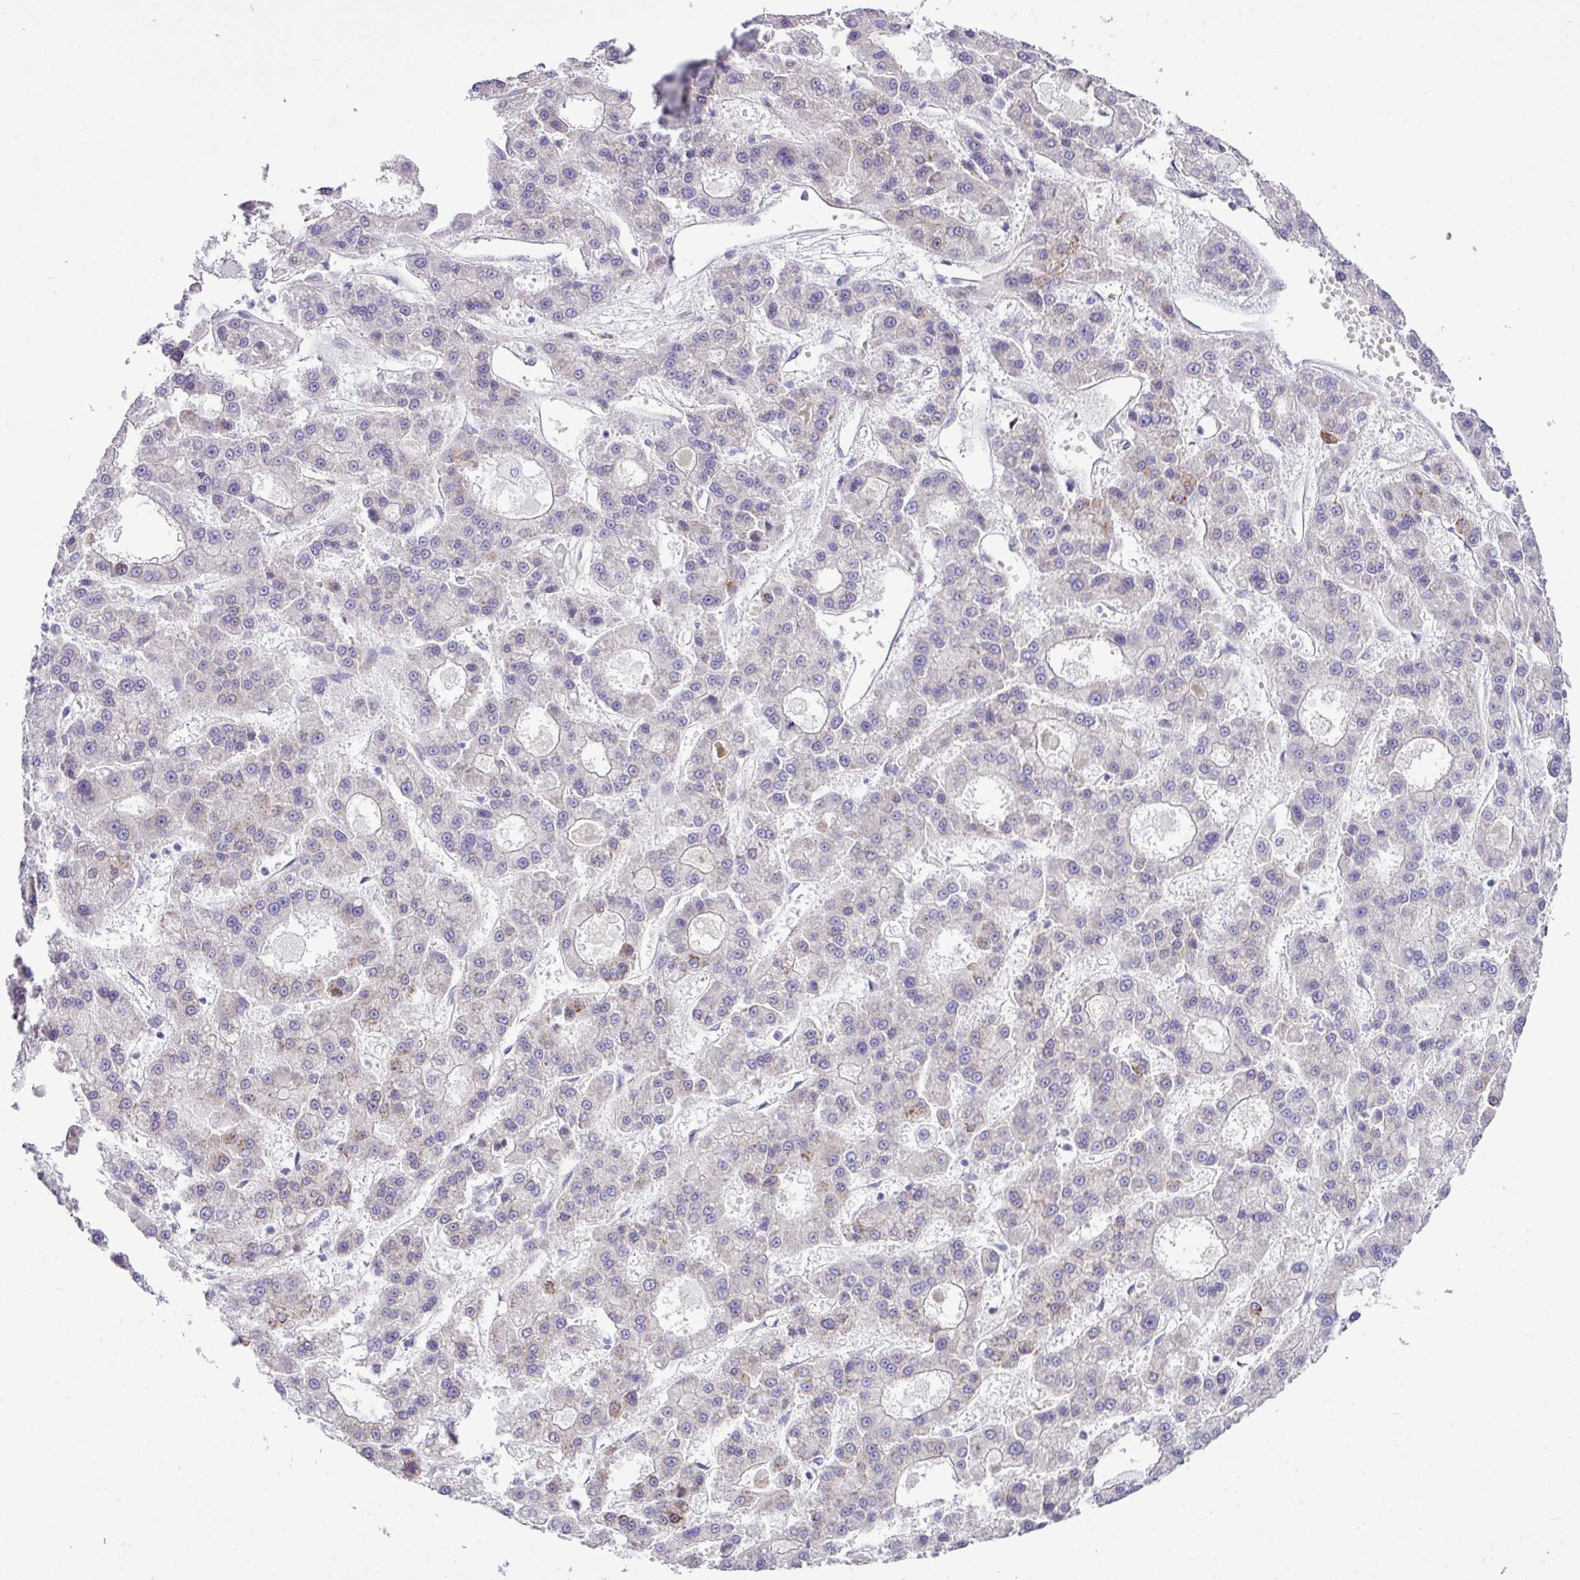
{"staining": {"intensity": "weak", "quantity": "<25%", "location": "cytoplasmic/membranous"}, "tissue": "liver cancer", "cell_type": "Tumor cells", "image_type": "cancer", "snomed": [{"axis": "morphology", "description": "Carcinoma, Hepatocellular, NOS"}, {"axis": "topography", "description": "Liver"}], "caption": "Immunohistochemical staining of liver cancer (hepatocellular carcinoma) shows no significant expression in tumor cells.", "gene": "CFAP97", "patient": {"sex": "male", "age": 70}}